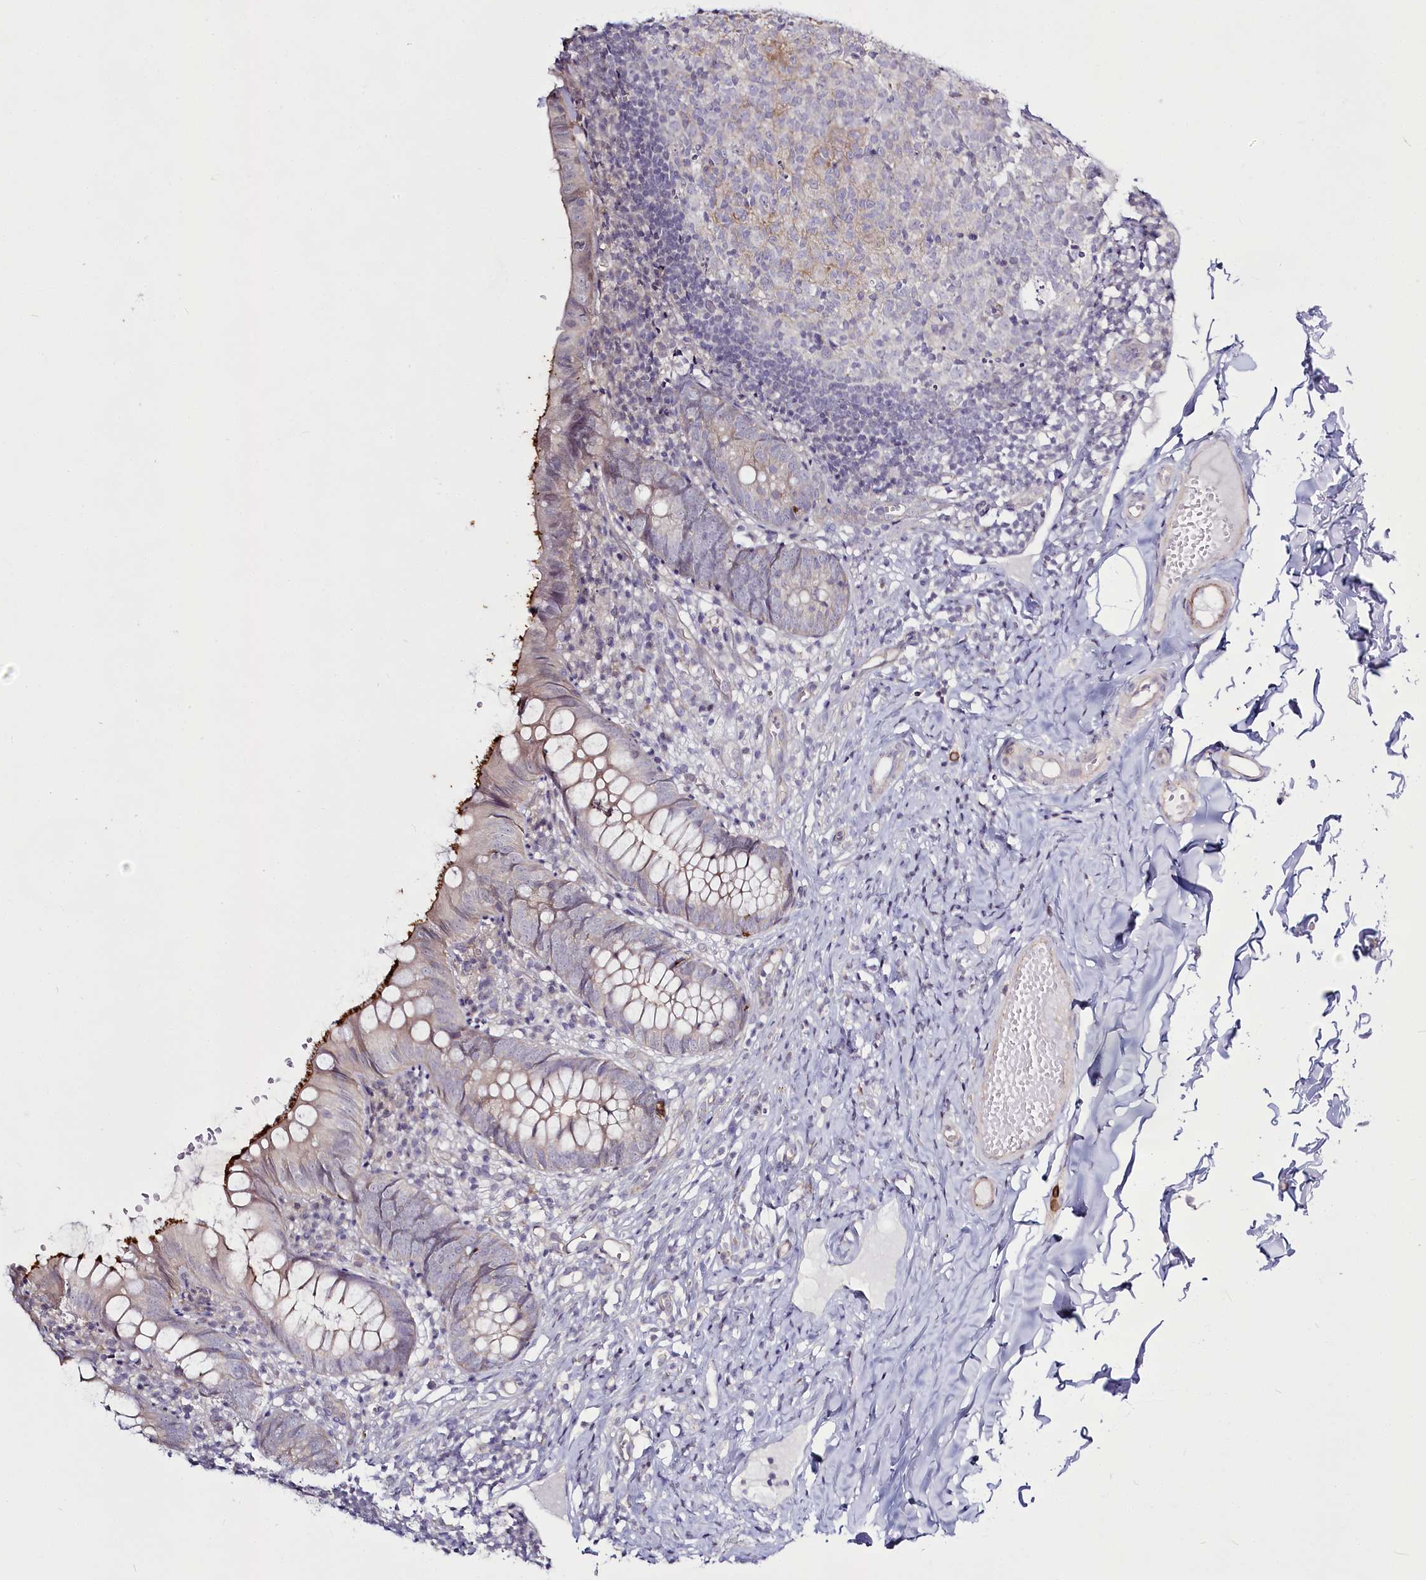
{"staining": {"intensity": "negative", "quantity": "none", "location": "none"}, "tissue": "appendix", "cell_type": "Glandular cells", "image_type": "normal", "snomed": [{"axis": "morphology", "description": "Normal tissue, NOS"}, {"axis": "topography", "description": "Appendix"}], "caption": "IHC micrograph of unremarkable appendix: appendix stained with DAB shows no significant protein staining in glandular cells.", "gene": "SPINK13", "patient": {"sex": "male", "age": 8}}